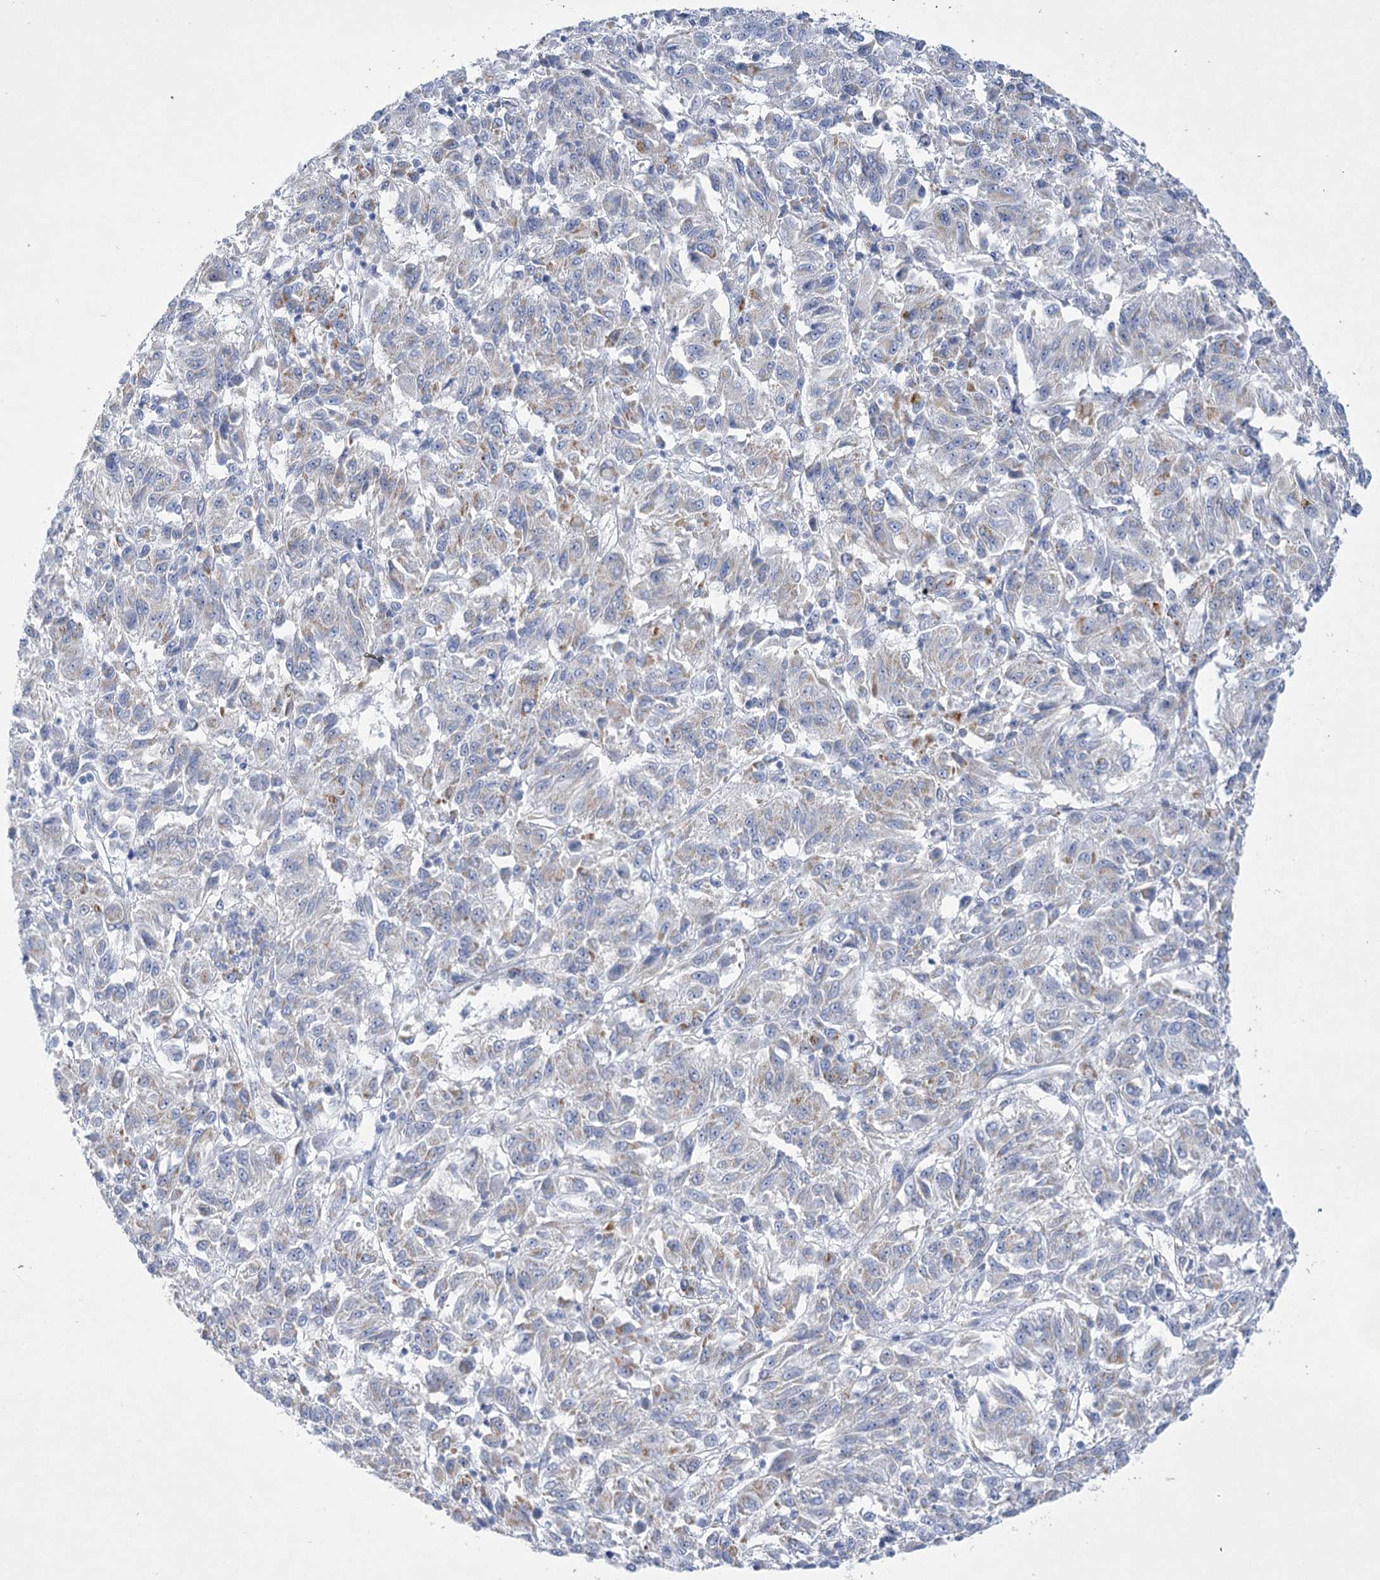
{"staining": {"intensity": "negative", "quantity": "none", "location": "none"}, "tissue": "melanoma", "cell_type": "Tumor cells", "image_type": "cancer", "snomed": [{"axis": "morphology", "description": "Malignant melanoma, Metastatic site"}, {"axis": "topography", "description": "Lung"}], "caption": "This is an IHC photomicrograph of melanoma. There is no staining in tumor cells.", "gene": "DHTKD1", "patient": {"sex": "male", "age": 64}}